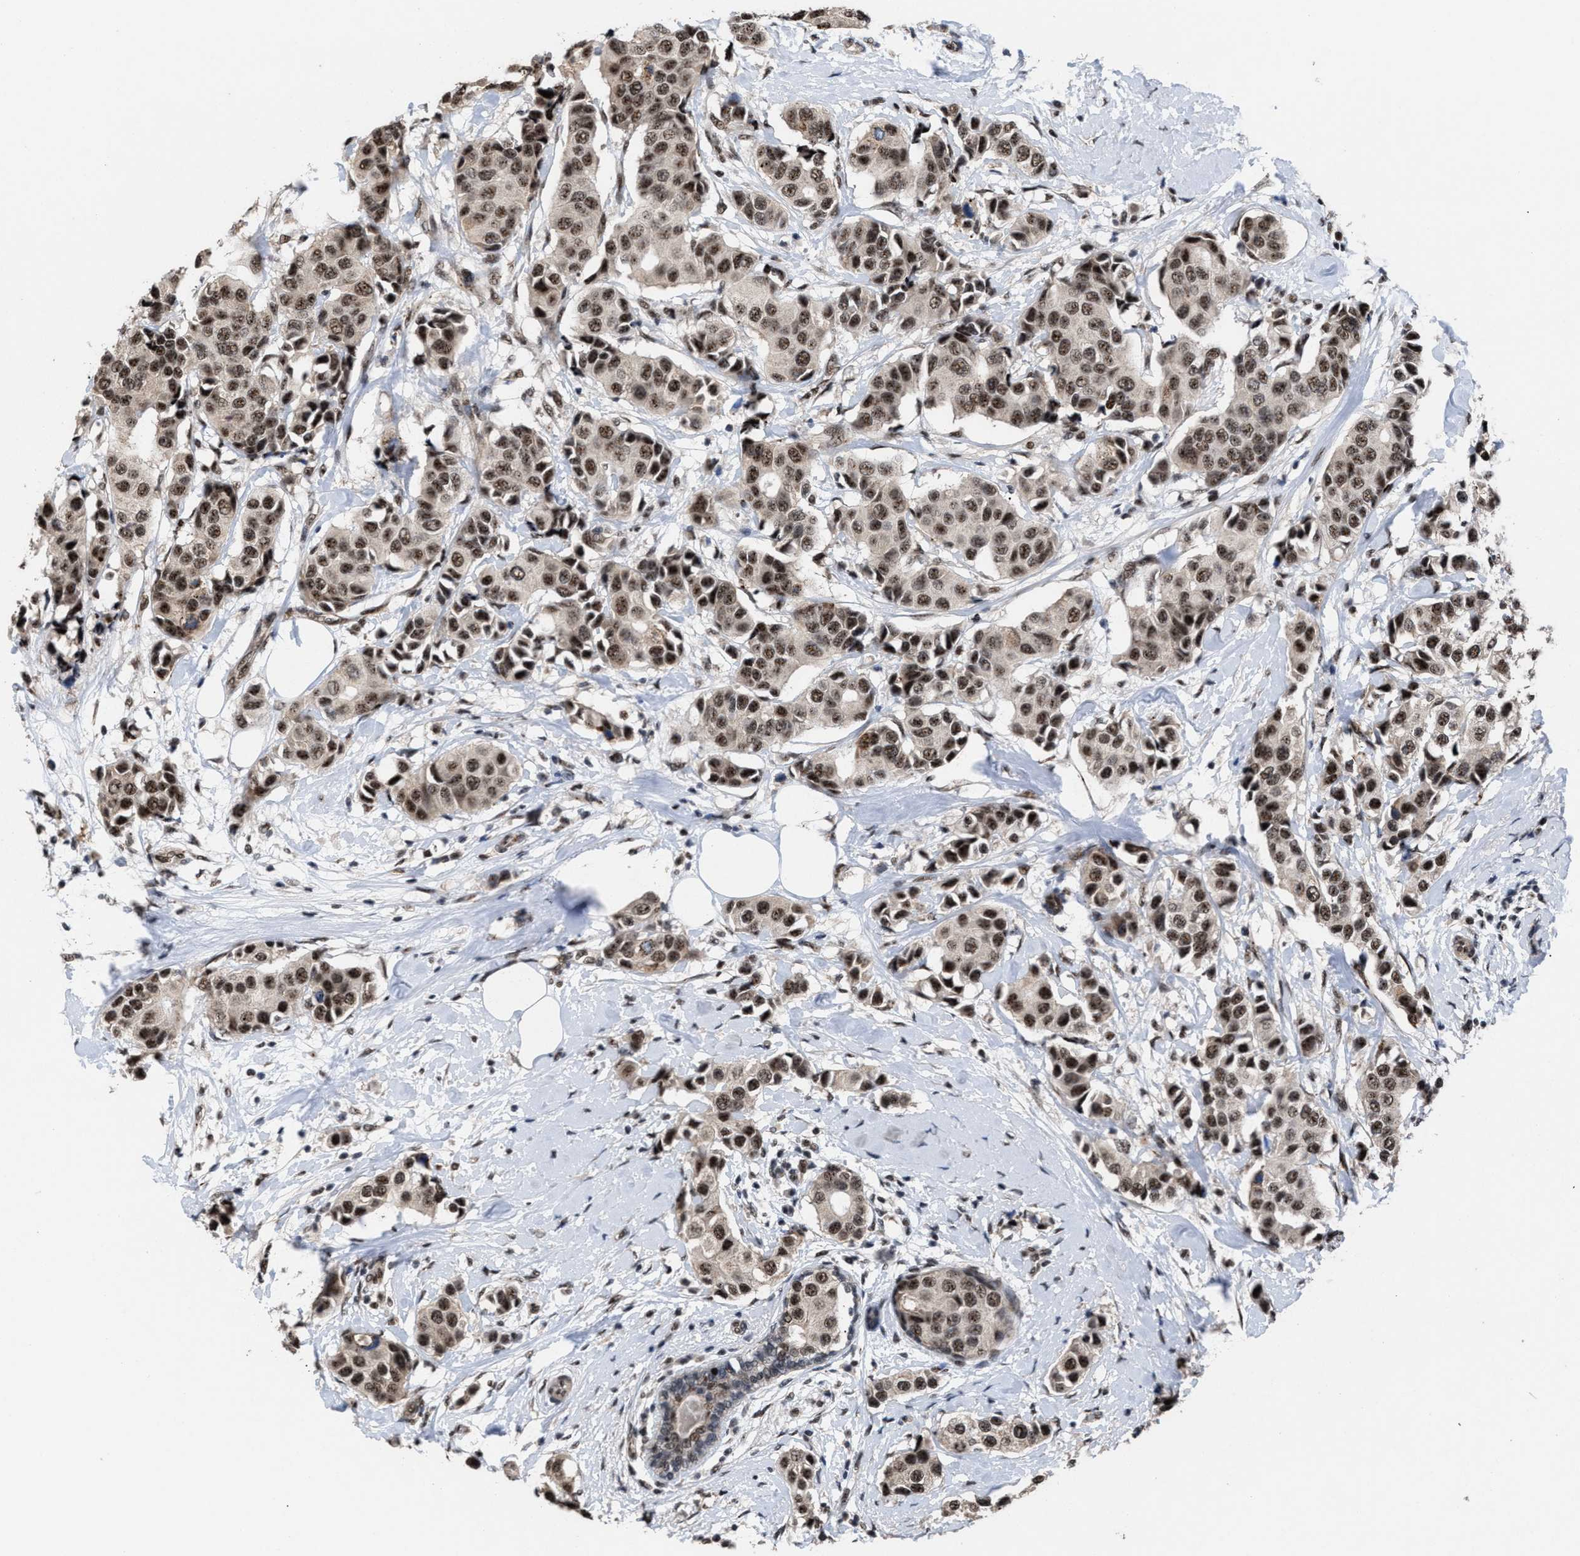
{"staining": {"intensity": "strong", "quantity": ">75%", "location": "nuclear"}, "tissue": "breast cancer", "cell_type": "Tumor cells", "image_type": "cancer", "snomed": [{"axis": "morphology", "description": "Normal tissue, NOS"}, {"axis": "morphology", "description": "Duct carcinoma"}, {"axis": "topography", "description": "Breast"}], "caption": "Breast cancer stained with a brown dye exhibits strong nuclear positive positivity in approximately >75% of tumor cells.", "gene": "EIF4A3", "patient": {"sex": "female", "age": 39}}